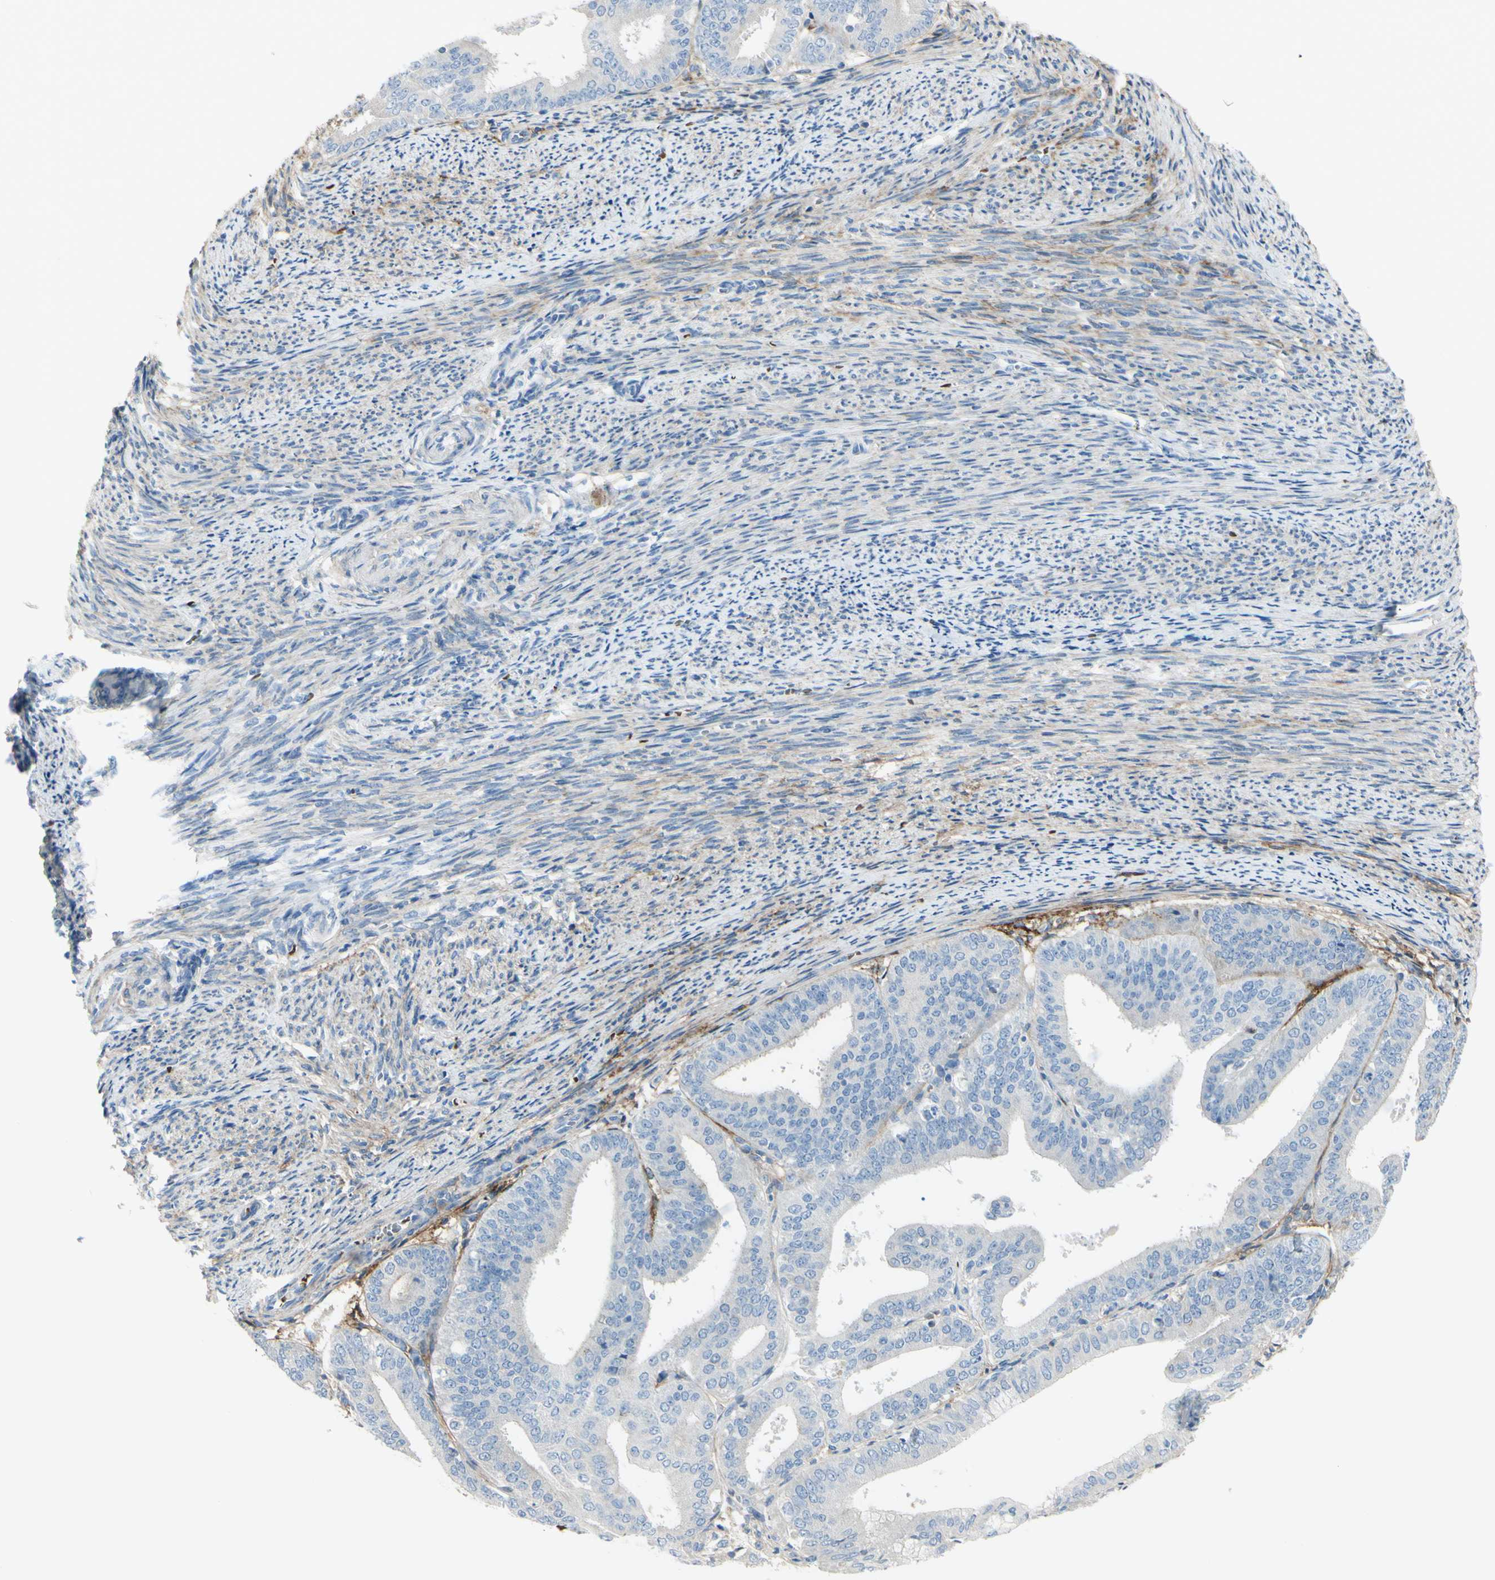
{"staining": {"intensity": "negative", "quantity": "none", "location": "none"}, "tissue": "endometrial cancer", "cell_type": "Tumor cells", "image_type": "cancer", "snomed": [{"axis": "morphology", "description": "Adenocarcinoma, NOS"}, {"axis": "topography", "description": "Endometrium"}], "caption": "Image shows no significant protein positivity in tumor cells of endometrial cancer. Nuclei are stained in blue.", "gene": "NCBP2L", "patient": {"sex": "female", "age": 63}}